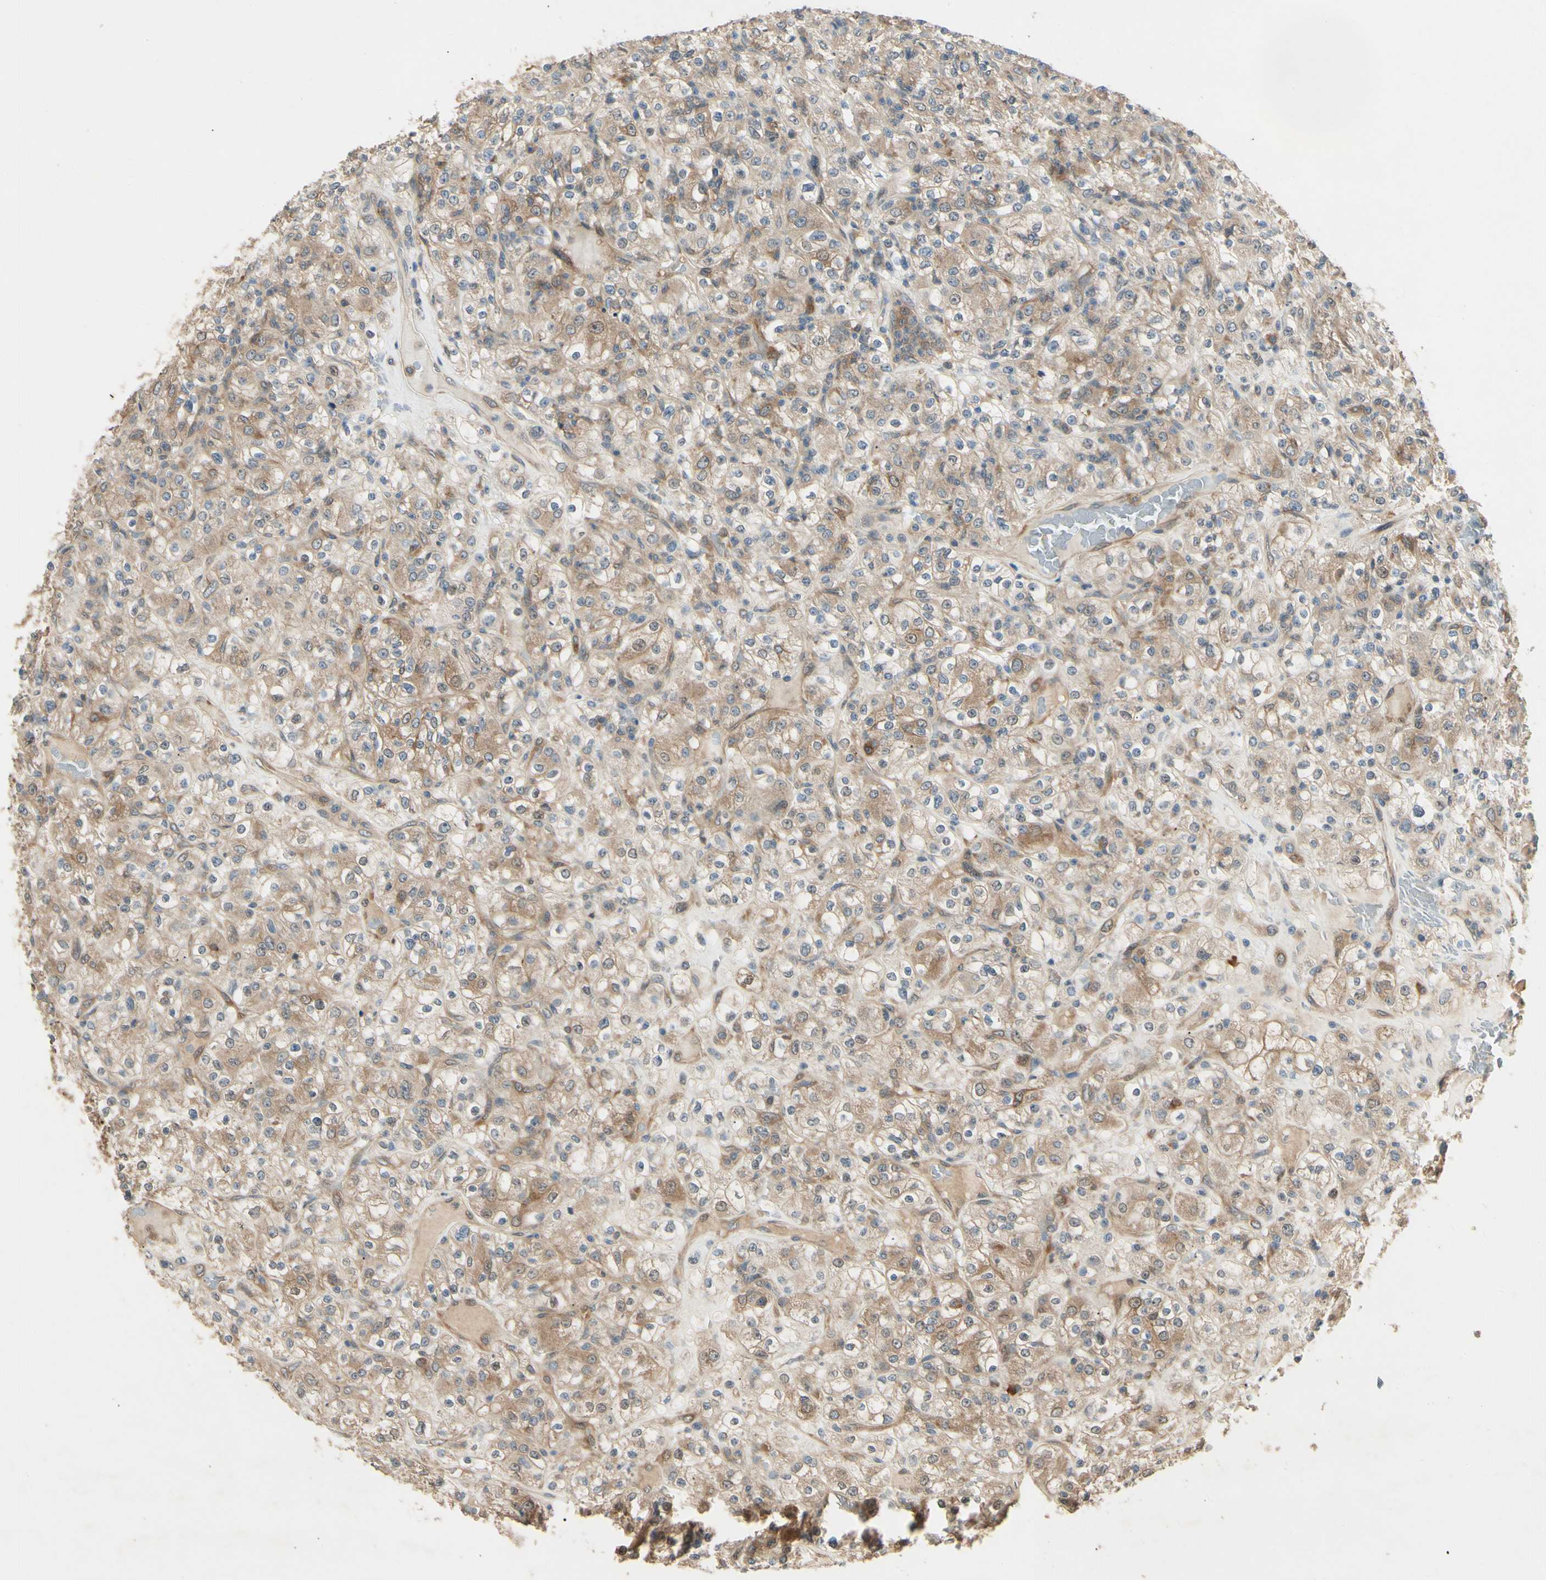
{"staining": {"intensity": "moderate", "quantity": ">75%", "location": "cytoplasmic/membranous"}, "tissue": "renal cancer", "cell_type": "Tumor cells", "image_type": "cancer", "snomed": [{"axis": "morphology", "description": "Normal tissue, NOS"}, {"axis": "morphology", "description": "Adenocarcinoma, NOS"}, {"axis": "topography", "description": "Kidney"}], "caption": "This image demonstrates renal cancer stained with immunohistochemistry (IHC) to label a protein in brown. The cytoplasmic/membranous of tumor cells show moderate positivity for the protein. Nuclei are counter-stained blue.", "gene": "NME1-NME2", "patient": {"sex": "female", "age": 72}}